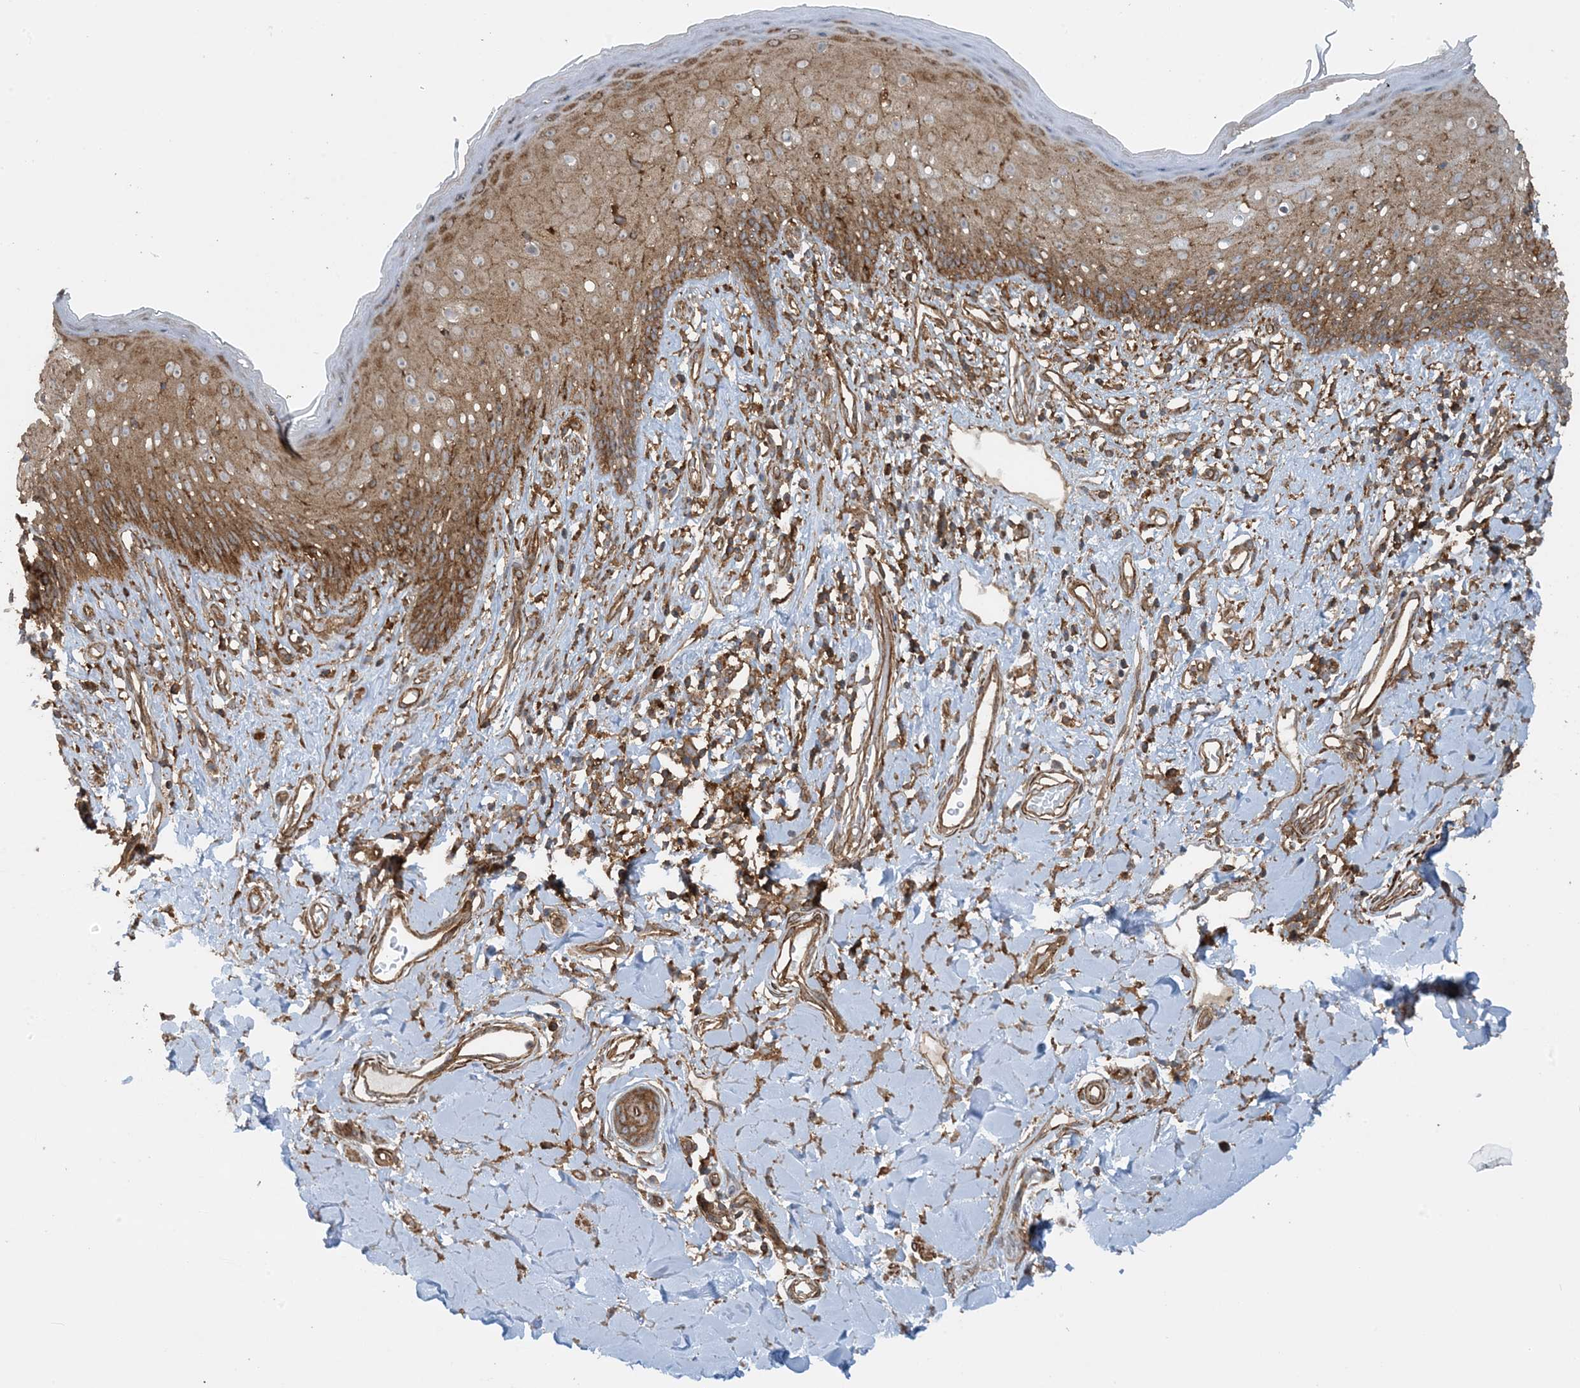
{"staining": {"intensity": "moderate", "quantity": ">75%", "location": "cytoplasmic/membranous"}, "tissue": "skin", "cell_type": "Epidermal cells", "image_type": "normal", "snomed": [{"axis": "morphology", "description": "Normal tissue, NOS"}, {"axis": "morphology", "description": "Squamous cell carcinoma, NOS"}, {"axis": "topography", "description": "Vulva"}], "caption": "Immunohistochemical staining of benign skin shows >75% levels of moderate cytoplasmic/membranous protein expression in about >75% of epidermal cells.", "gene": "STAM2", "patient": {"sex": "female", "age": 85}}